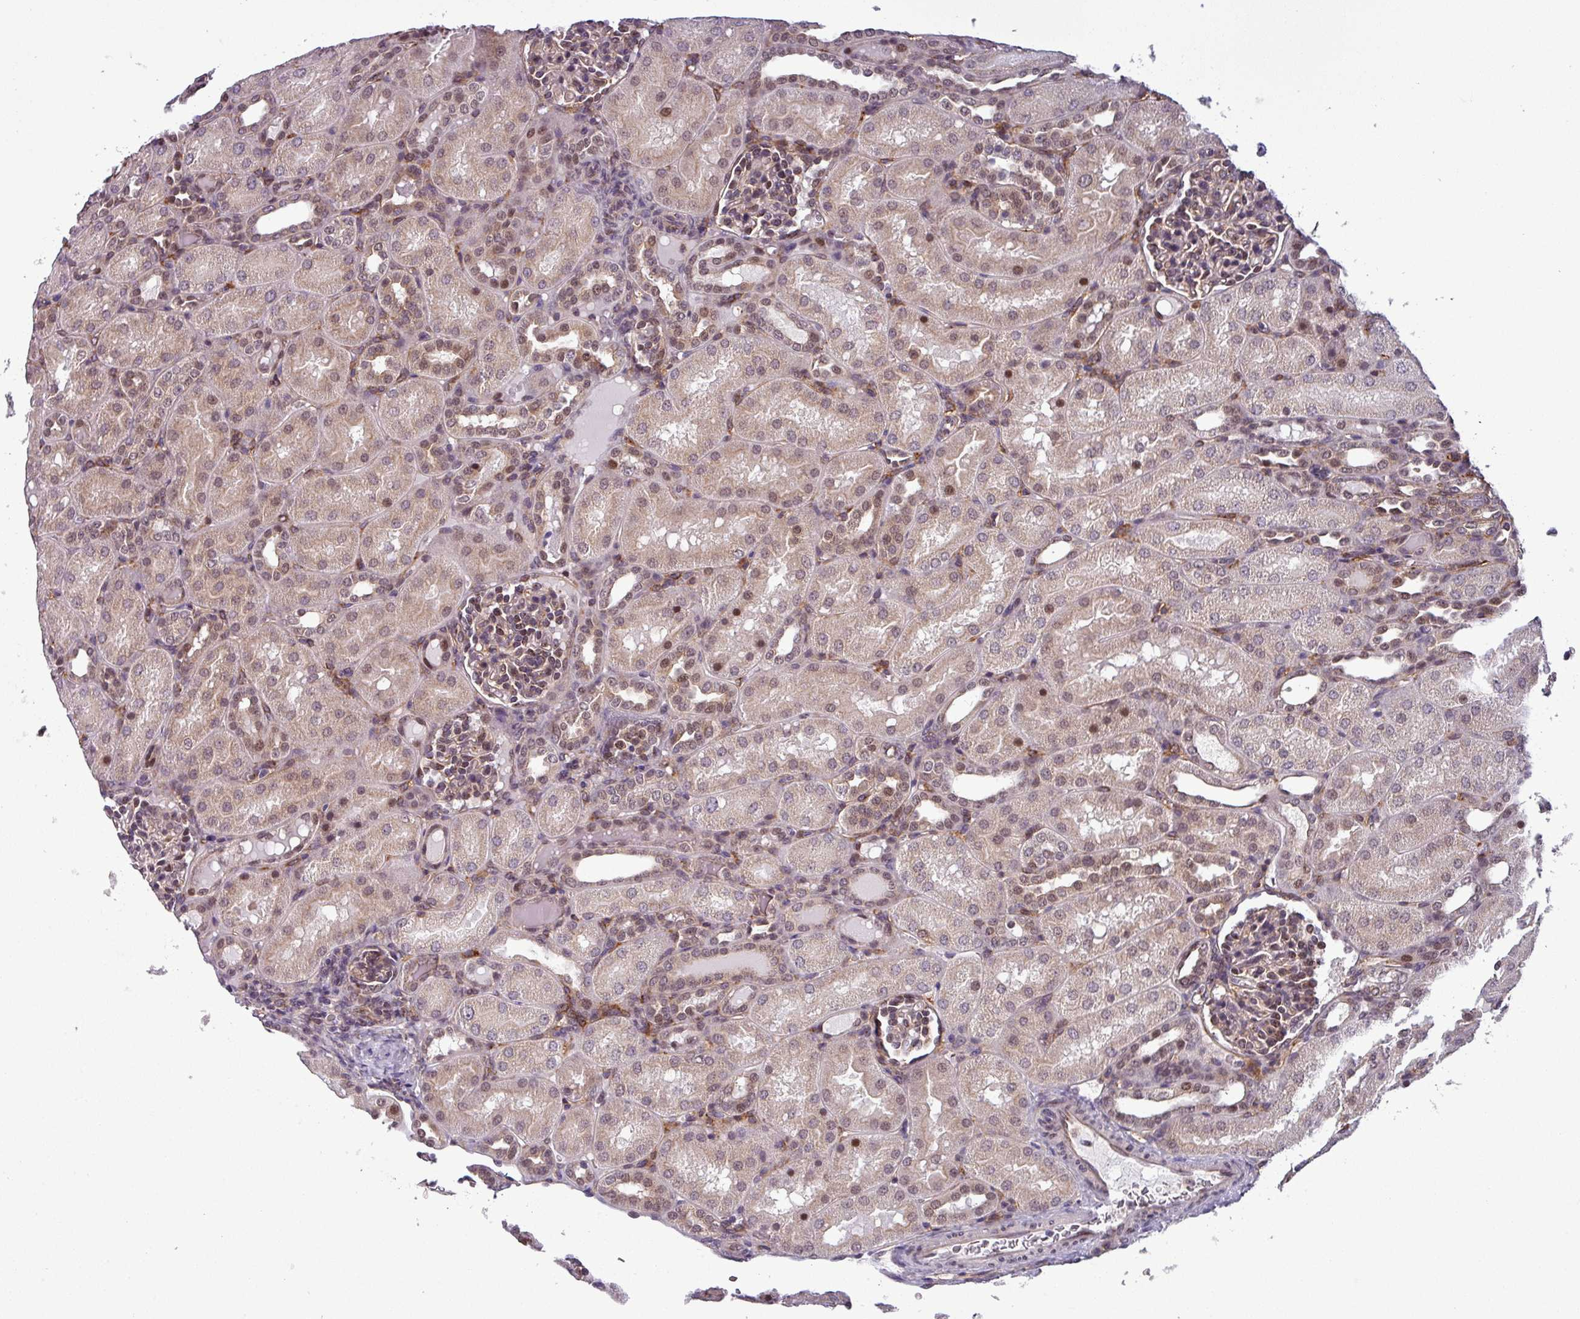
{"staining": {"intensity": "weak", "quantity": "25%-75%", "location": "cytoplasmic/membranous,nuclear"}, "tissue": "kidney", "cell_type": "Cells in glomeruli", "image_type": "normal", "snomed": [{"axis": "morphology", "description": "Normal tissue, NOS"}, {"axis": "topography", "description": "Kidney"}], "caption": "Weak cytoplasmic/membranous,nuclear positivity for a protein is present in about 25%-75% of cells in glomeruli of normal kidney using IHC.", "gene": "NPFFR1", "patient": {"sex": "male", "age": 1}}